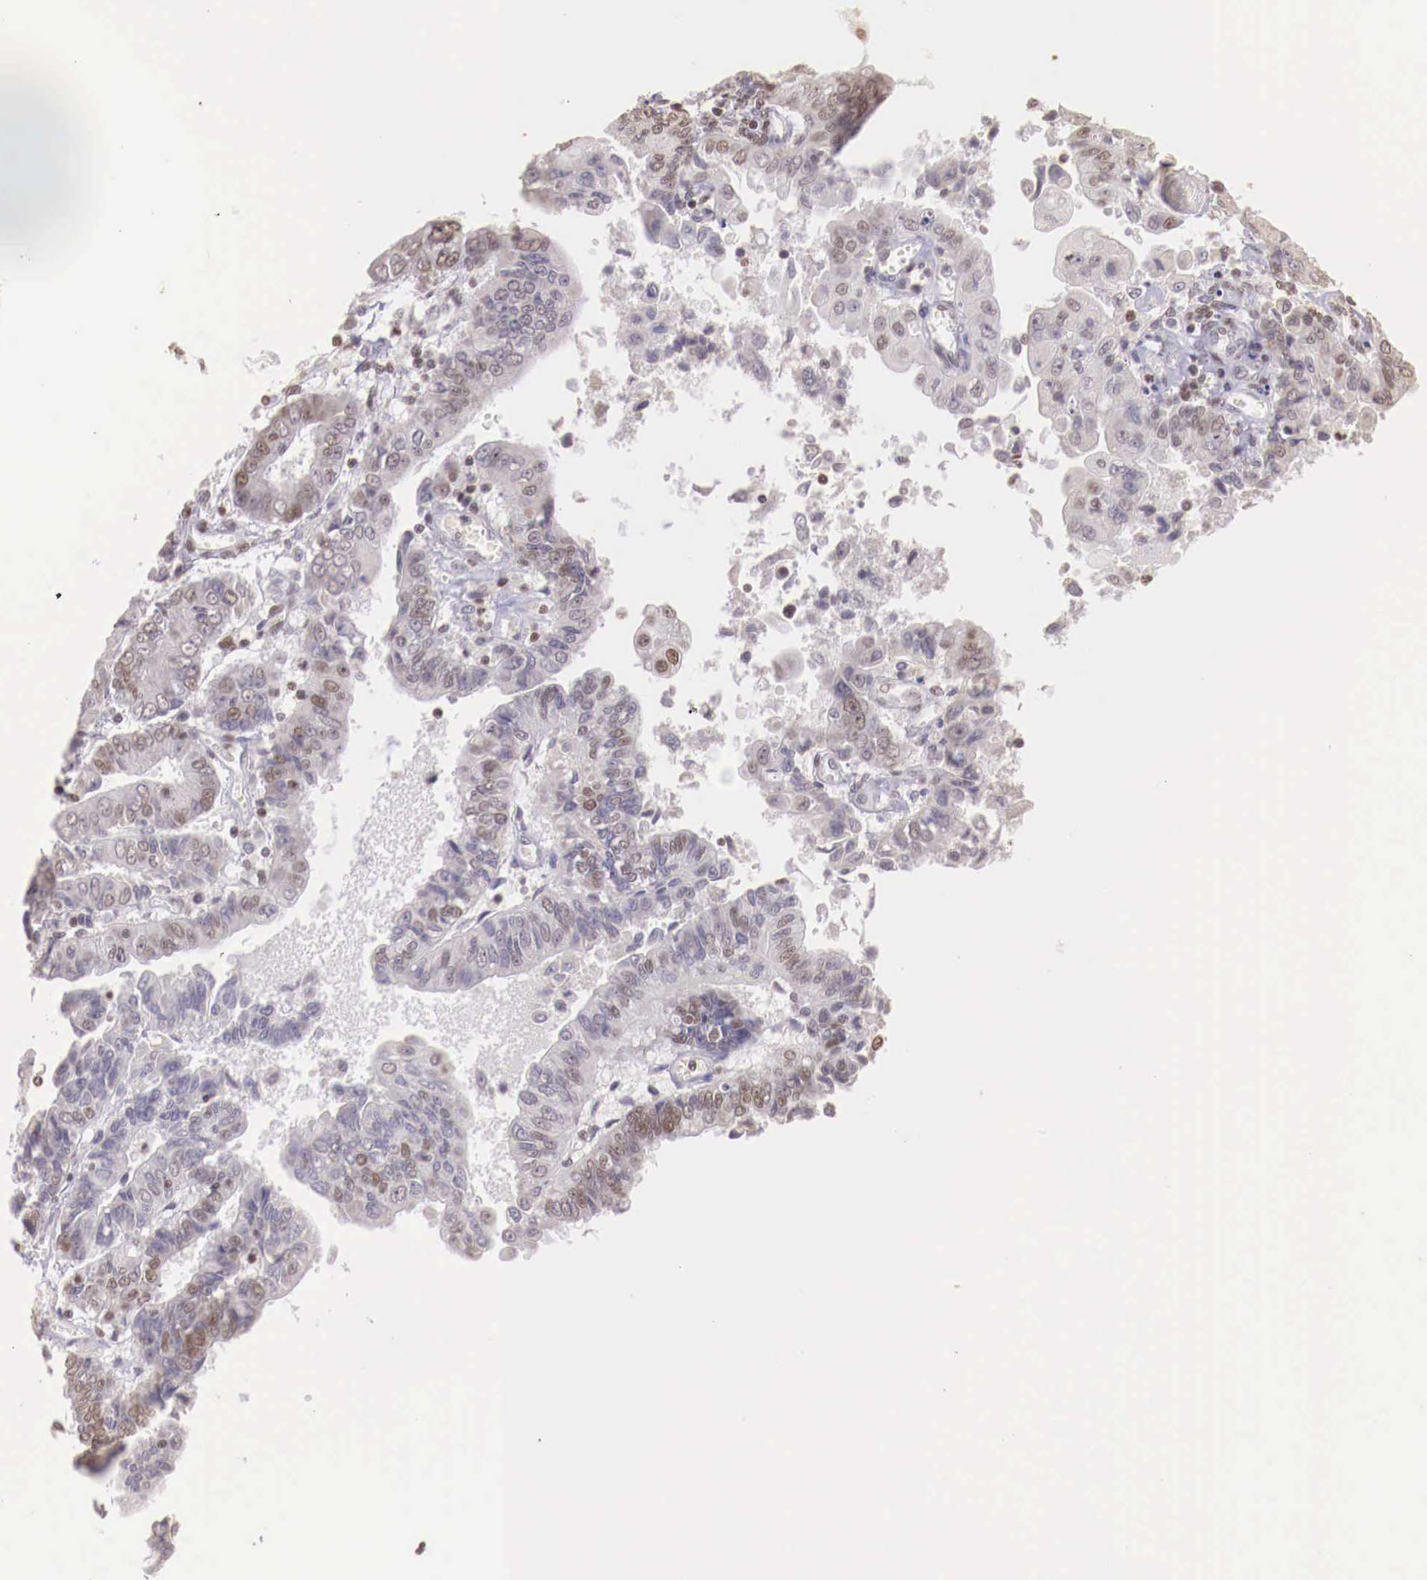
{"staining": {"intensity": "weak", "quantity": "<25%", "location": "nuclear"}, "tissue": "endometrial cancer", "cell_type": "Tumor cells", "image_type": "cancer", "snomed": [{"axis": "morphology", "description": "Adenocarcinoma, NOS"}, {"axis": "topography", "description": "Endometrium"}], "caption": "Photomicrograph shows no protein staining in tumor cells of endometrial cancer tissue. (DAB (3,3'-diaminobenzidine) immunohistochemistry visualized using brightfield microscopy, high magnification).", "gene": "SP1", "patient": {"sex": "female", "age": 75}}